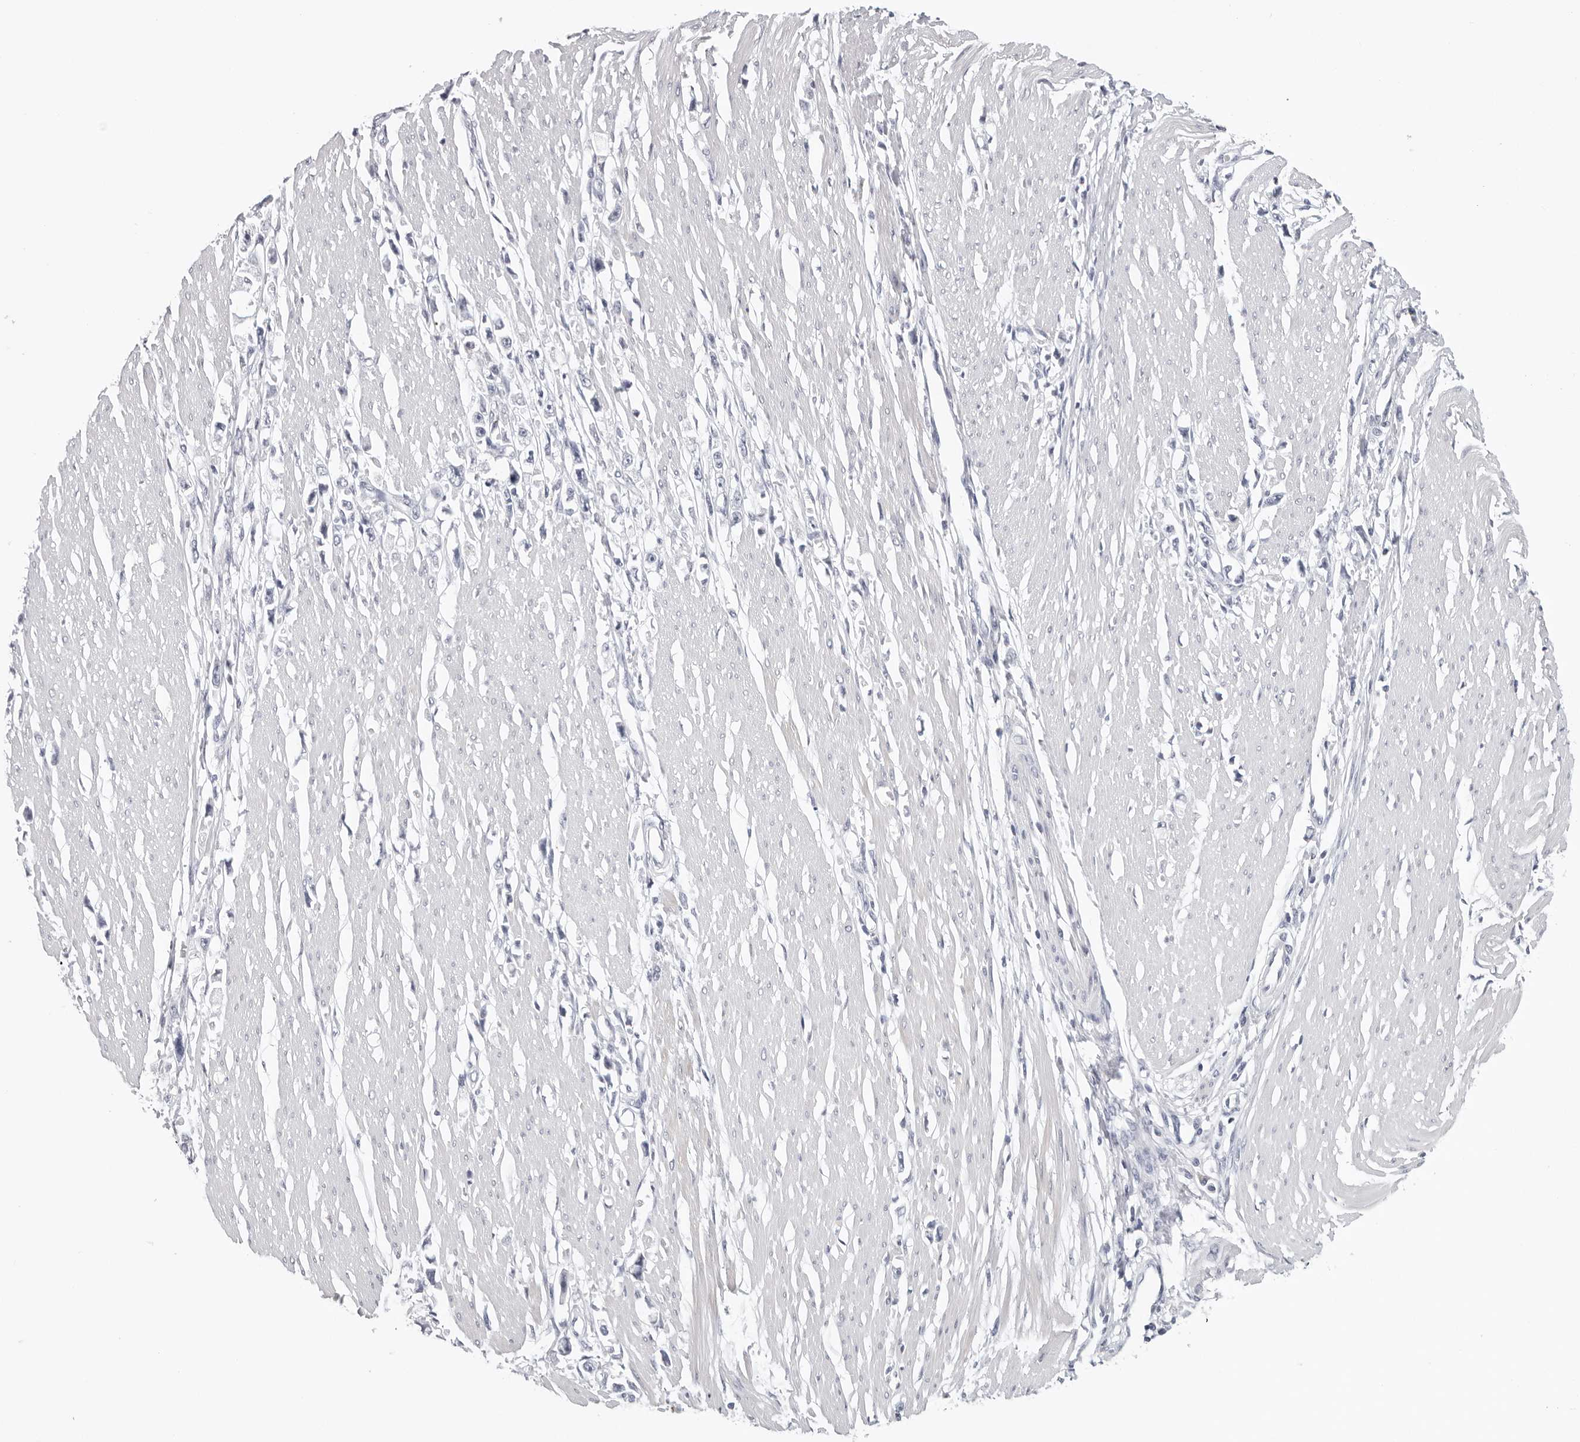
{"staining": {"intensity": "negative", "quantity": "none", "location": "none"}, "tissue": "stomach cancer", "cell_type": "Tumor cells", "image_type": "cancer", "snomed": [{"axis": "morphology", "description": "Adenocarcinoma, NOS"}, {"axis": "topography", "description": "Stomach"}], "caption": "DAB immunohistochemical staining of human adenocarcinoma (stomach) demonstrates no significant expression in tumor cells.", "gene": "ZNF502", "patient": {"sex": "female", "age": 59}}